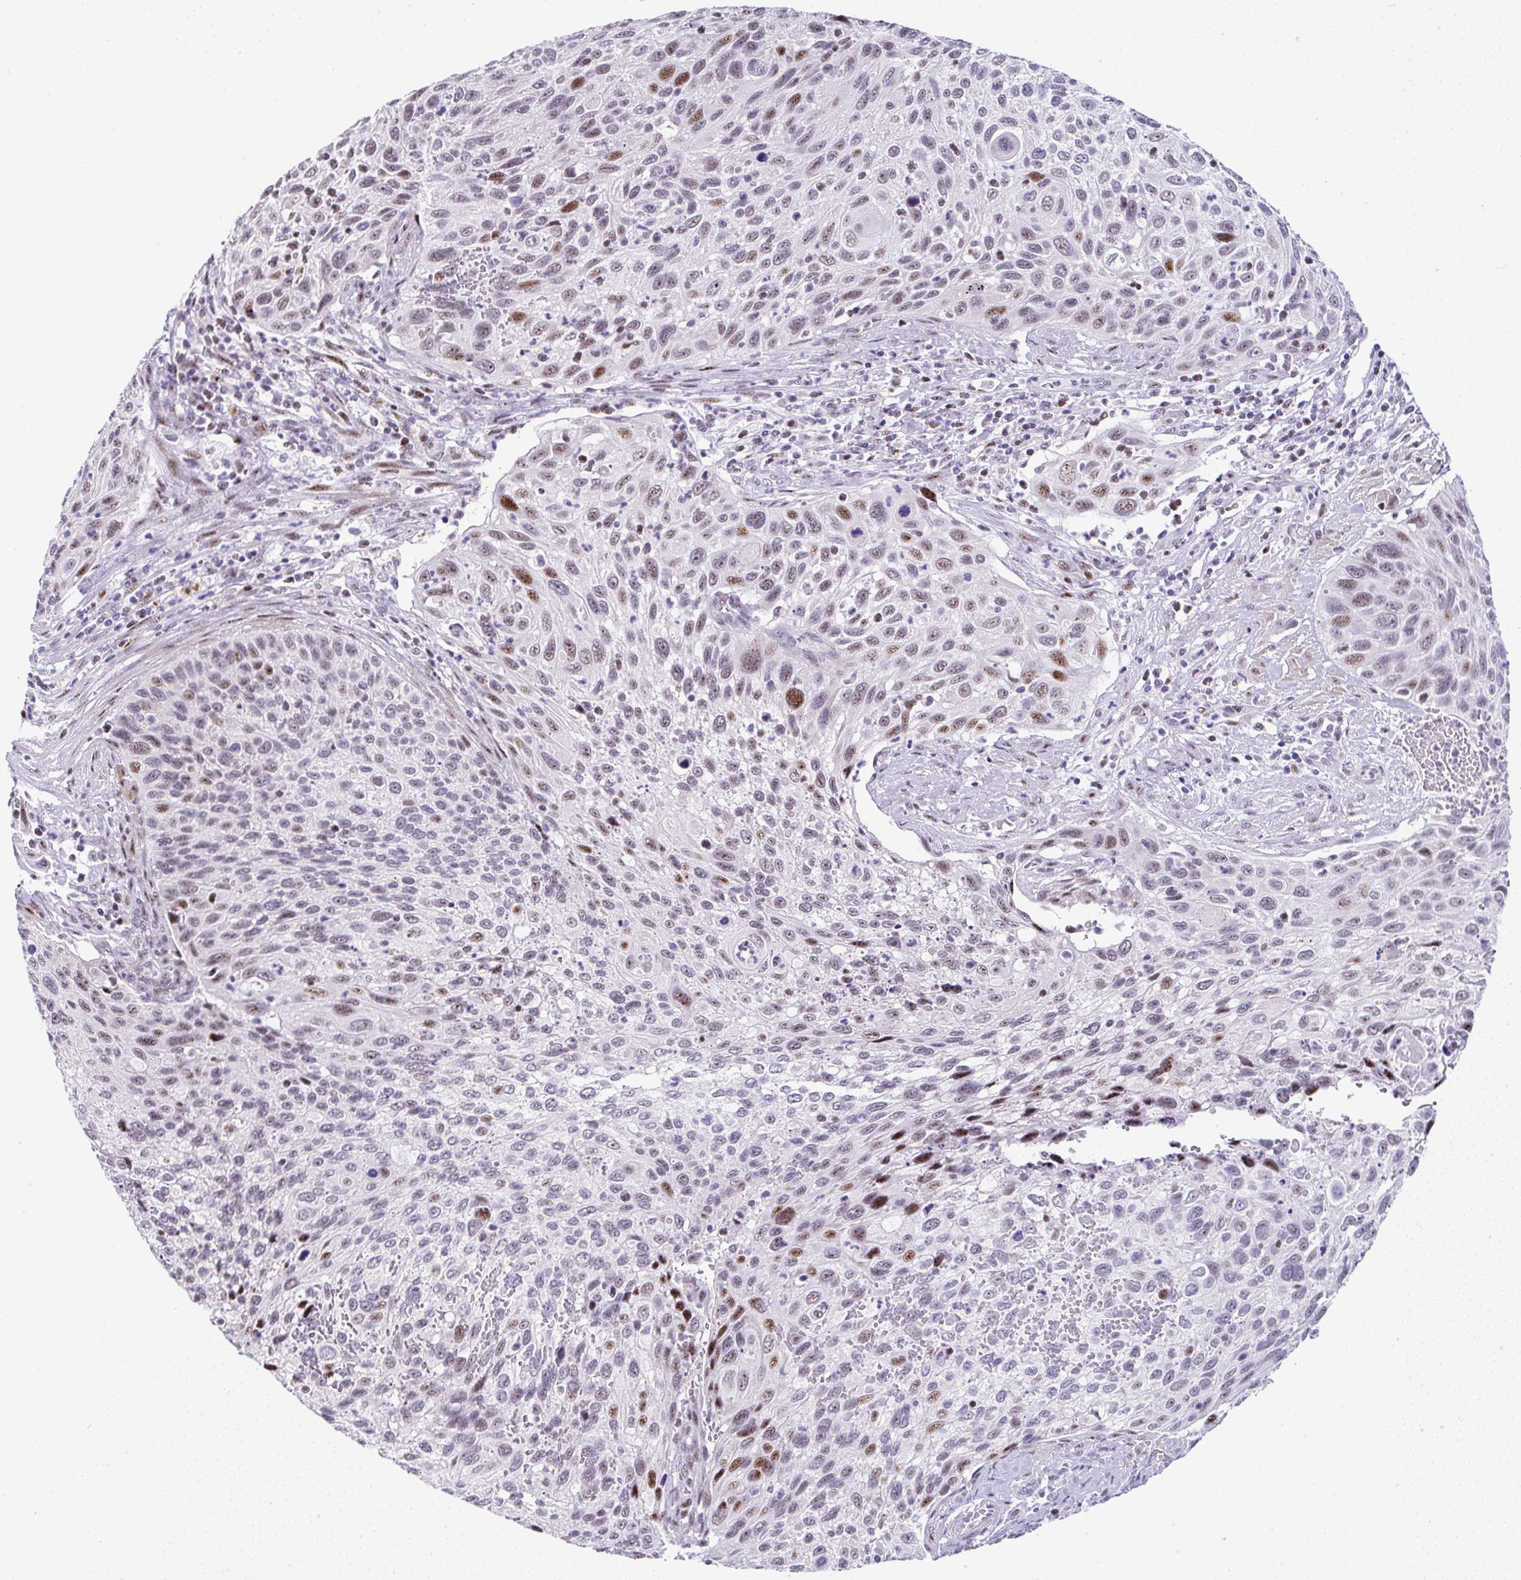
{"staining": {"intensity": "moderate", "quantity": "25%-75%", "location": "nuclear"}, "tissue": "cervical cancer", "cell_type": "Tumor cells", "image_type": "cancer", "snomed": [{"axis": "morphology", "description": "Squamous cell carcinoma, NOS"}, {"axis": "topography", "description": "Cervix"}], "caption": "Human cervical squamous cell carcinoma stained with a protein marker shows moderate staining in tumor cells.", "gene": "NR1D2", "patient": {"sex": "female", "age": 70}}